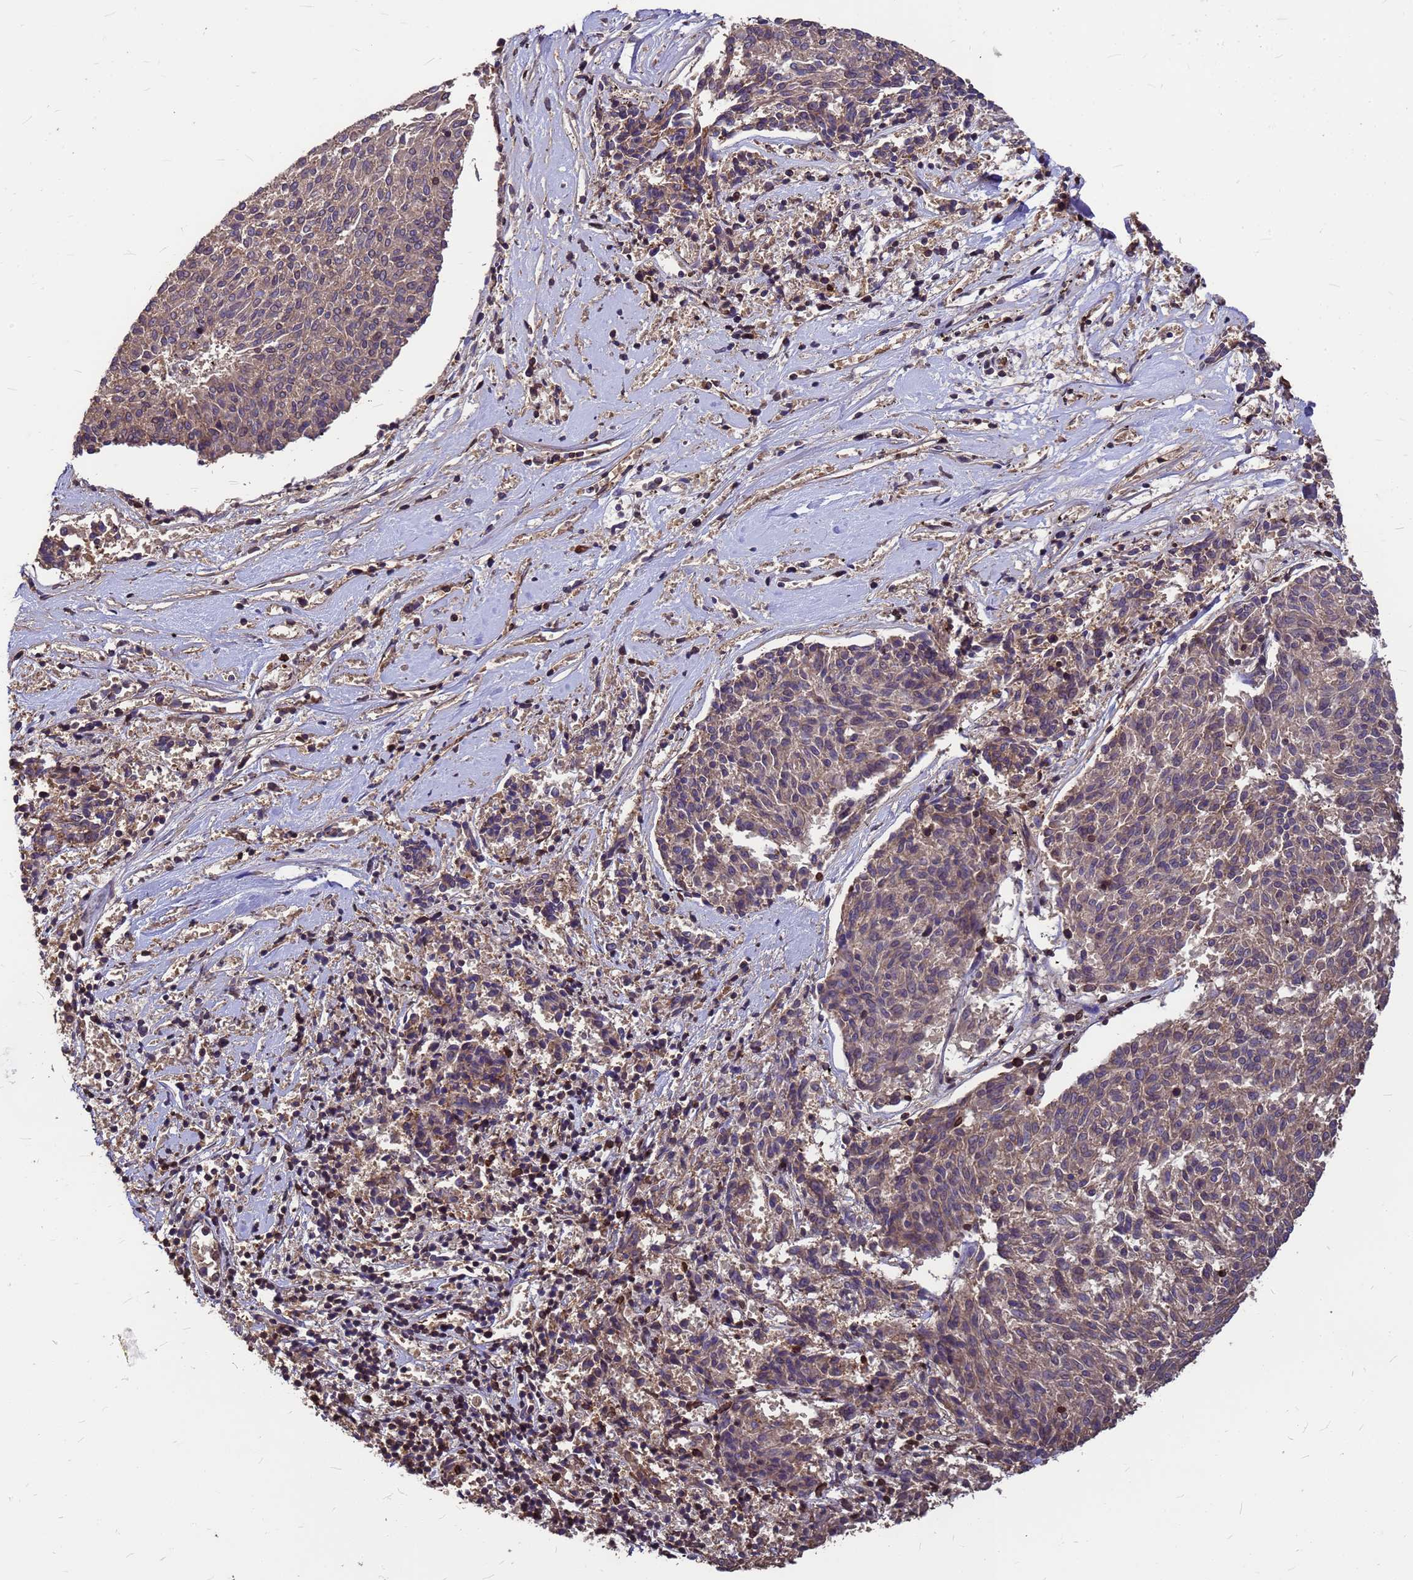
{"staining": {"intensity": "moderate", "quantity": ">75%", "location": "cytoplasmic/membranous"}, "tissue": "melanoma", "cell_type": "Tumor cells", "image_type": "cancer", "snomed": [{"axis": "morphology", "description": "Malignant melanoma, NOS"}, {"axis": "topography", "description": "Skin"}], "caption": "Melanoma tissue exhibits moderate cytoplasmic/membranous staining in approximately >75% of tumor cells, visualized by immunohistochemistry. Nuclei are stained in blue.", "gene": "C1orf35", "patient": {"sex": "female", "age": 72}}